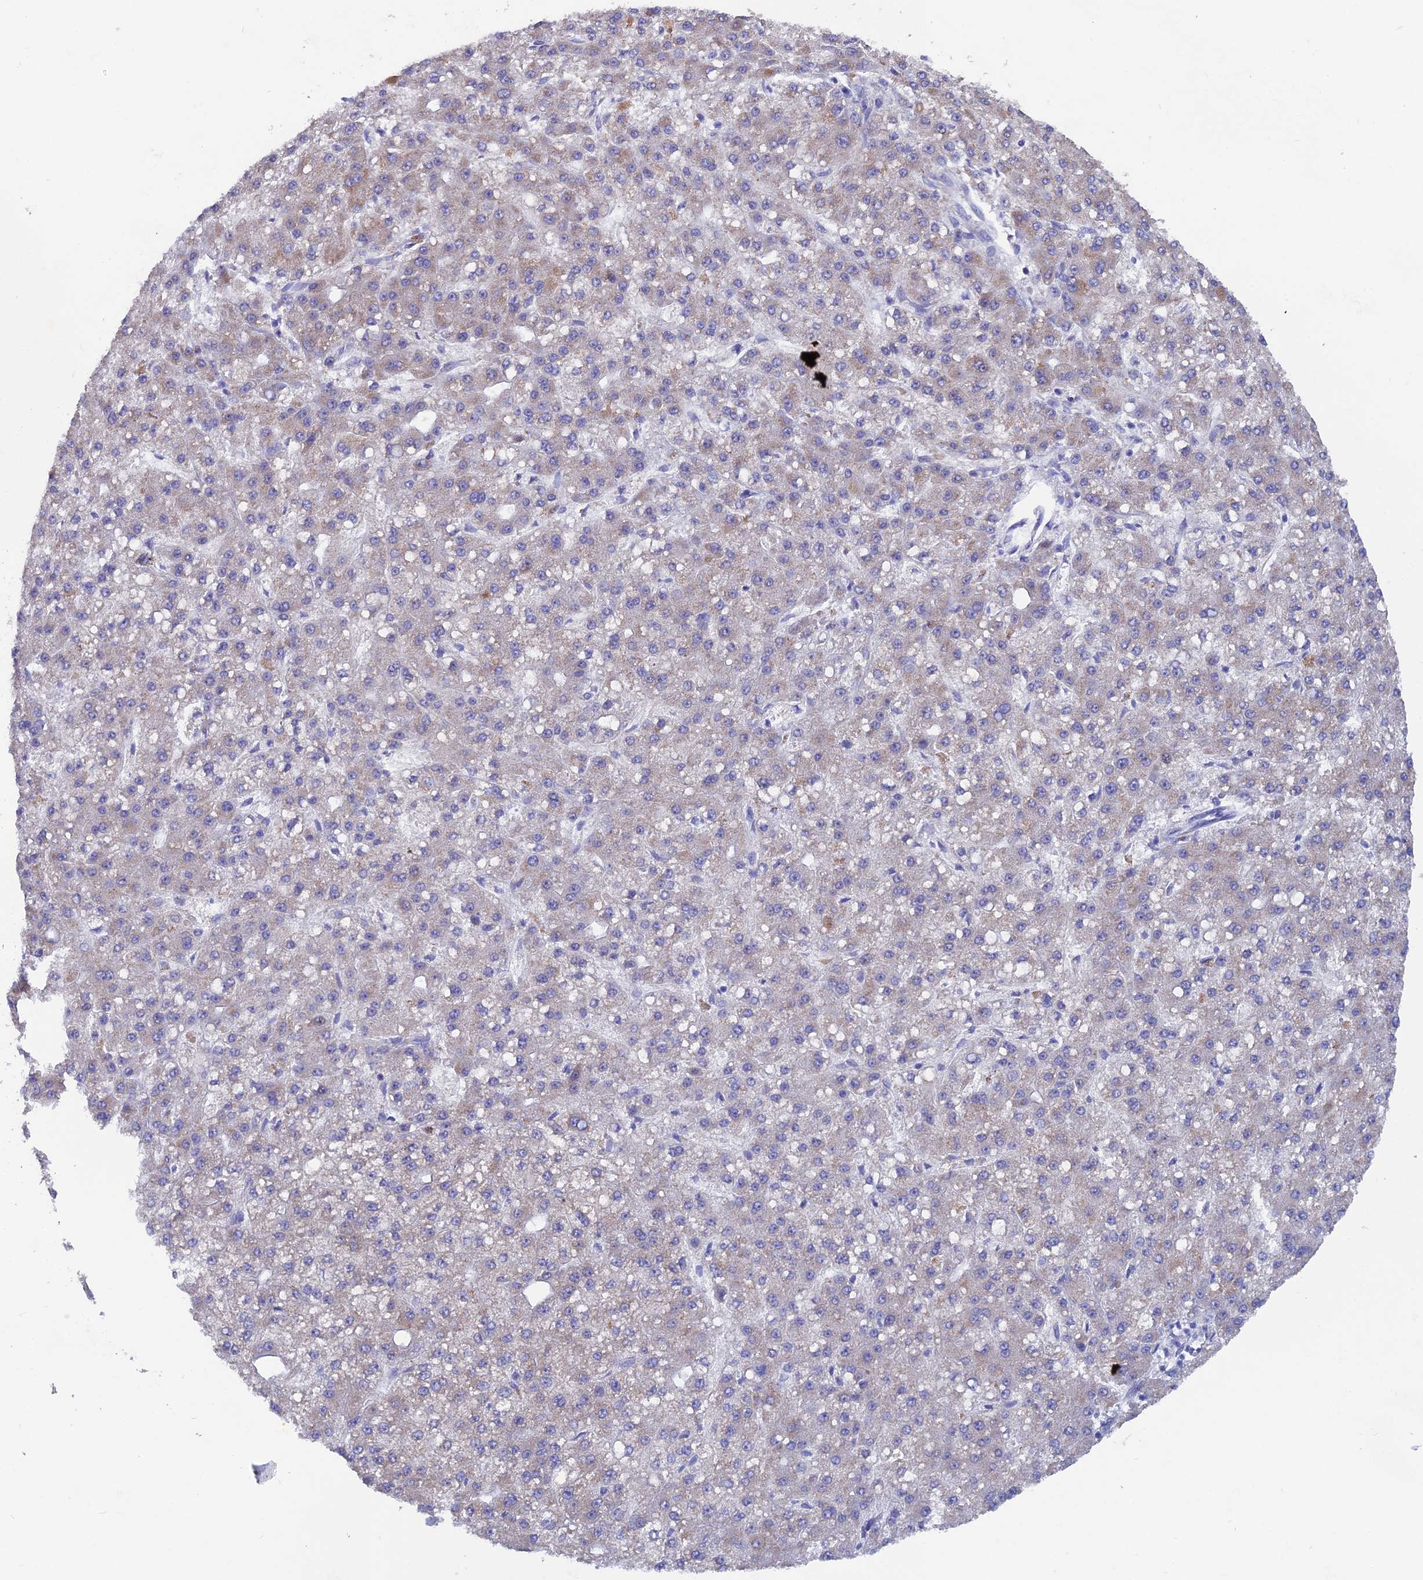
{"staining": {"intensity": "negative", "quantity": "none", "location": "none"}, "tissue": "liver cancer", "cell_type": "Tumor cells", "image_type": "cancer", "snomed": [{"axis": "morphology", "description": "Carcinoma, Hepatocellular, NOS"}, {"axis": "topography", "description": "Liver"}], "caption": "IHC of human liver cancer (hepatocellular carcinoma) displays no positivity in tumor cells.", "gene": "AK4", "patient": {"sex": "male", "age": 67}}